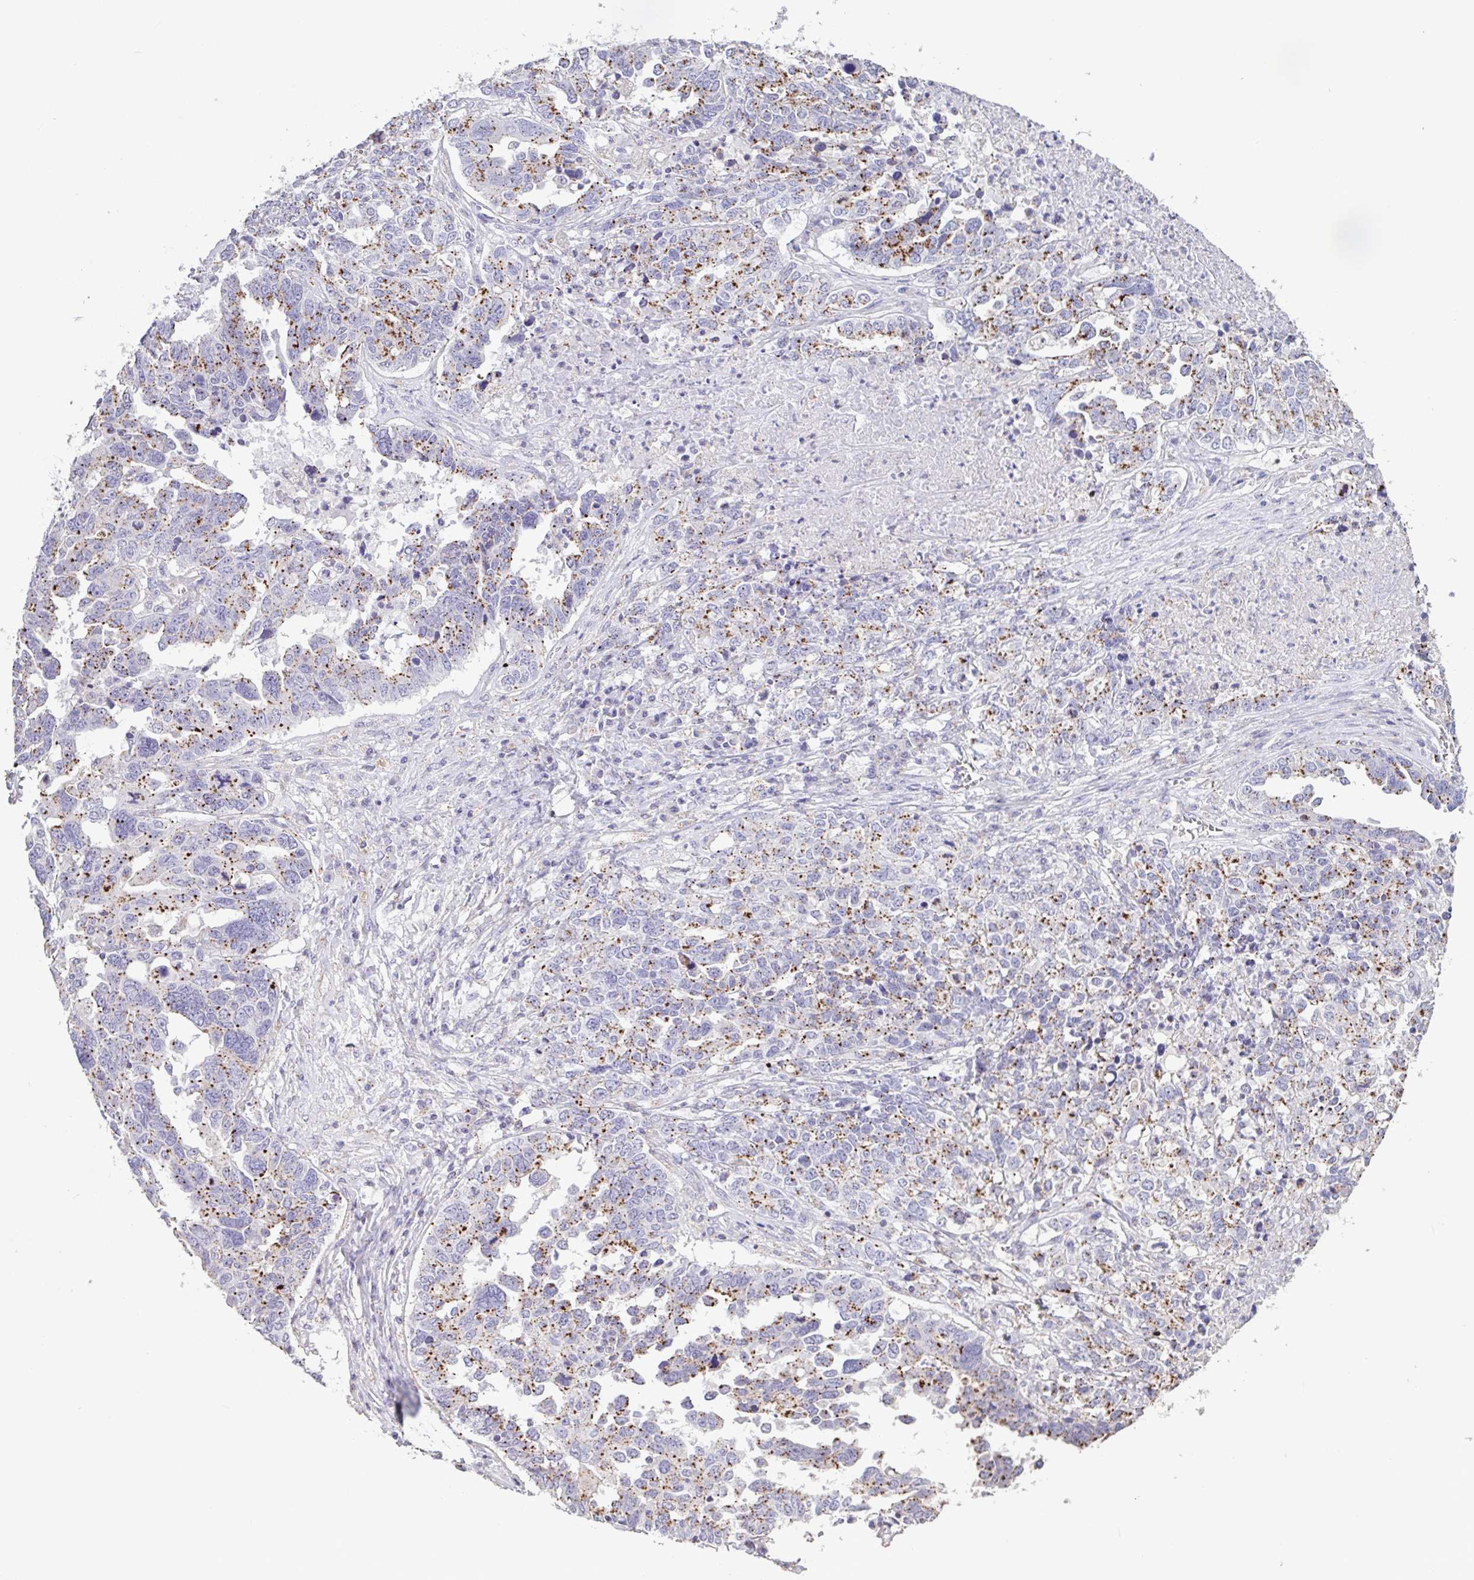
{"staining": {"intensity": "moderate", "quantity": ">75%", "location": "cytoplasmic/membranous"}, "tissue": "ovarian cancer", "cell_type": "Tumor cells", "image_type": "cancer", "snomed": [{"axis": "morphology", "description": "Carcinoma, endometroid"}, {"axis": "topography", "description": "Ovary"}], "caption": "DAB (3,3'-diaminobenzidine) immunohistochemical staining of human endometroid carcinoma (ovarian) reveals moderate cytoplasmic/membranous protein expression in approximately >75% of tumor cells. Immunohistochemistry stains the protein of interest in brown and the nuclei are stained blue.", "gene": "CHMP5", "patient": {"sex": "female", "age": 62}}